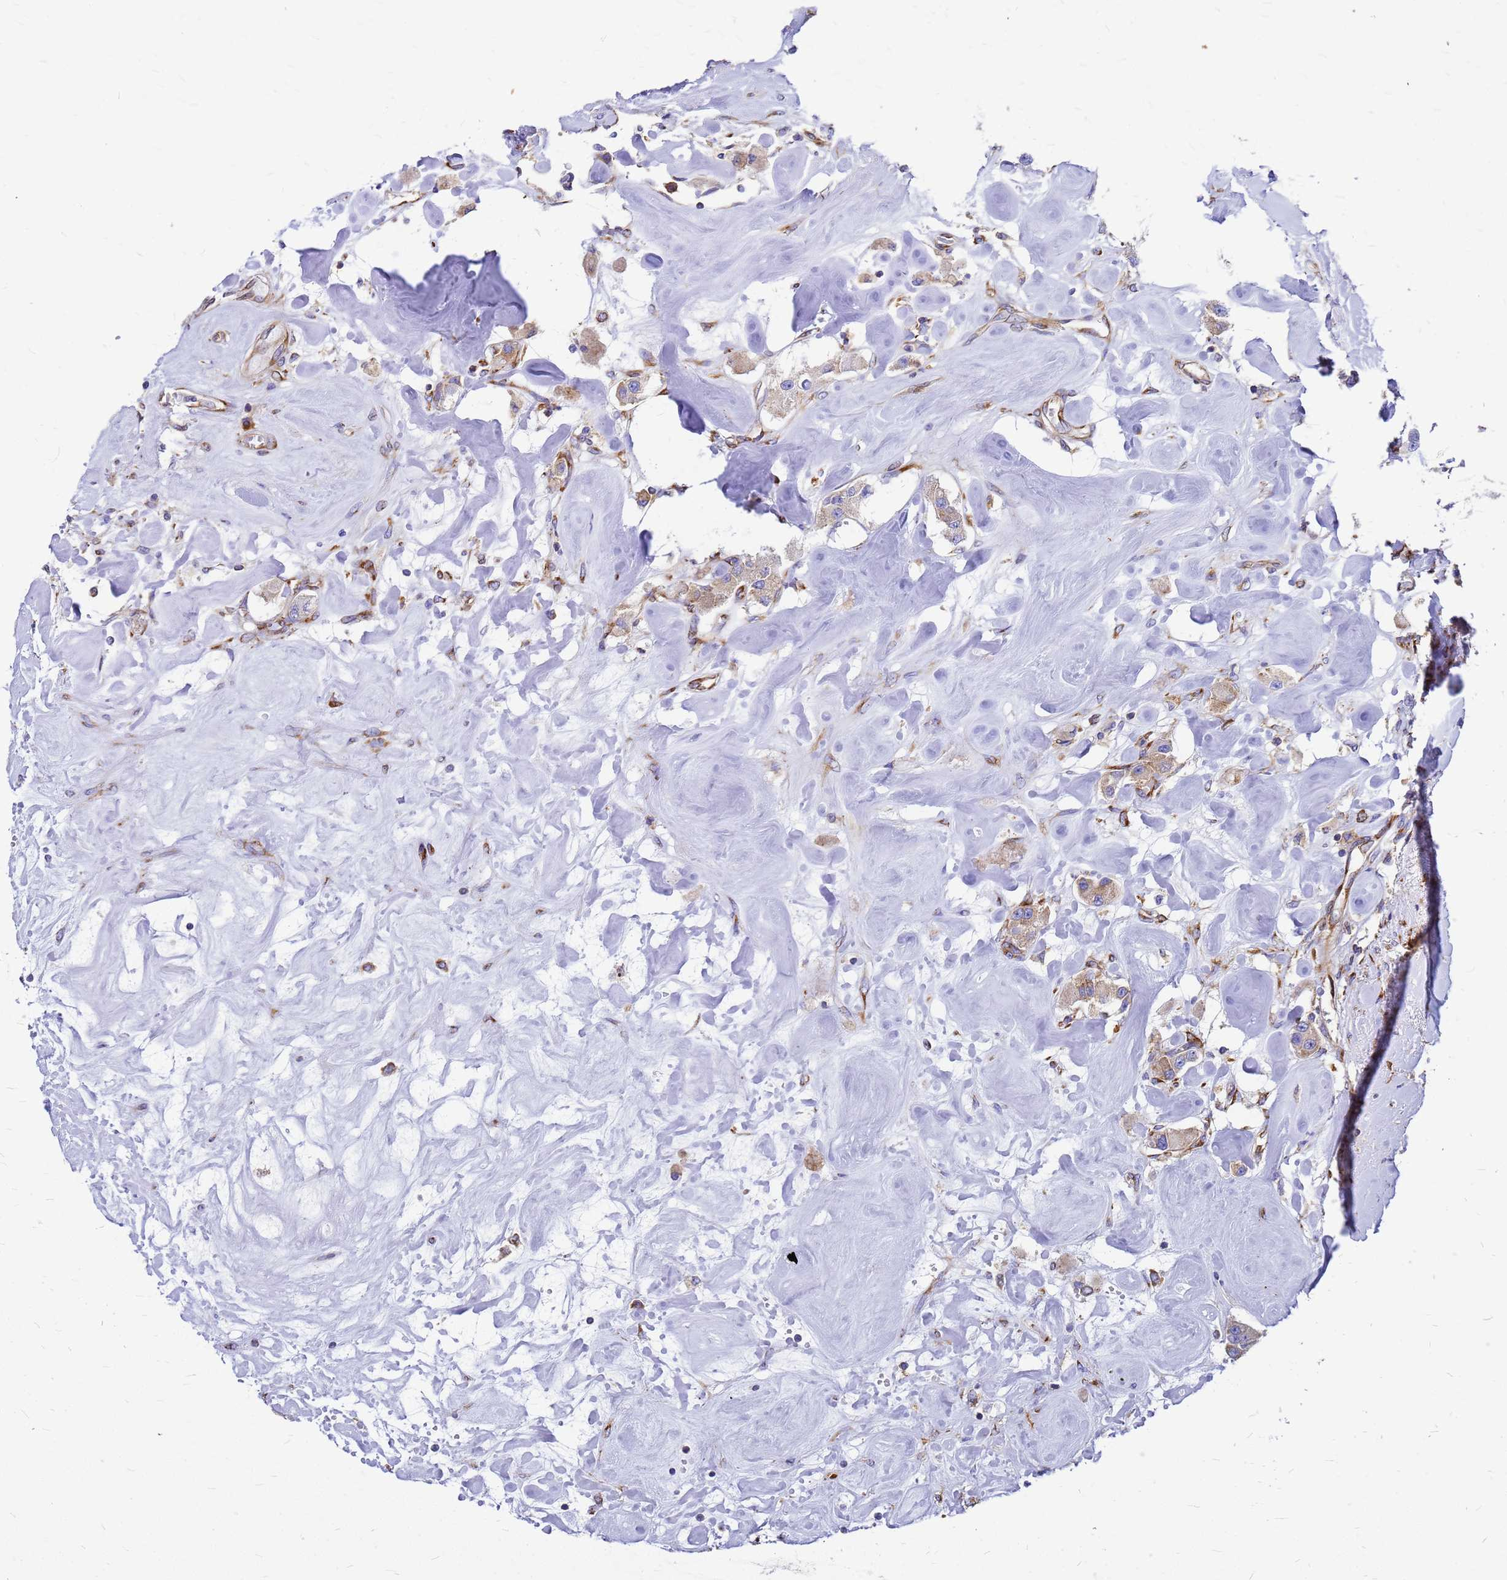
{"staining": {"intensity": "weak", "quantity": ">75%", "location": "cytoplasmic/membranous"}, "tissue": "carcinoid", "cell_type": "Tumor cells", "image_type": "cancer", "snomed": [{"axis": "morphology", "description": "Carcinoid, malignant, NOS"}, {"axis": "topography", "description": "Pancreas"}], "caption": "Immunohistochemistry photomicrograph of human malignant carcinoid stained for a protein (brown), which exhibits low levels of weak cytoplasmic/membranous positivity in approximately >75% of tumor cells.", "gene": "EEF1D", "patient": {"sex": "male", "age": 41}}